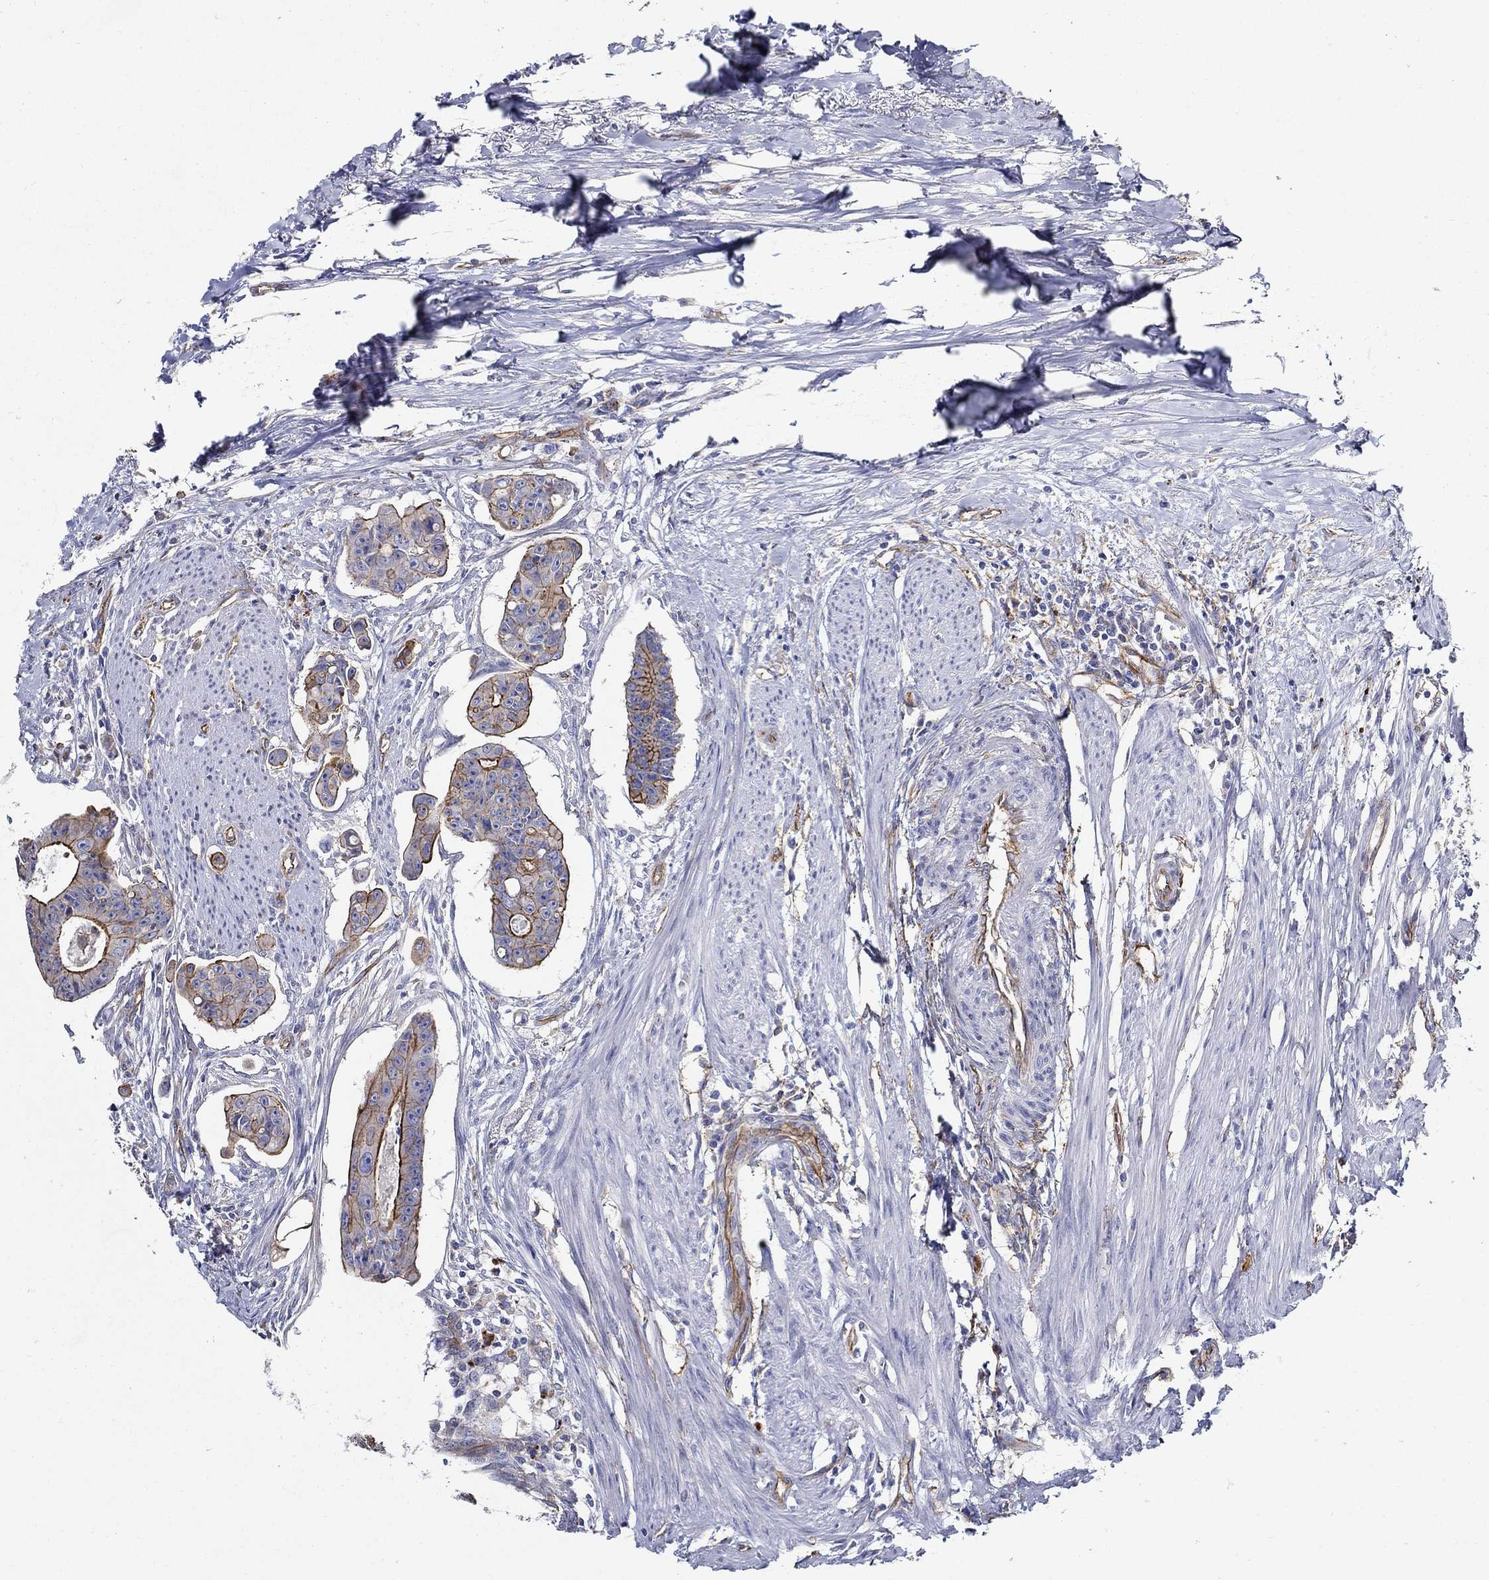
{"staining": {"intensity": "strong", "quantity": "<25%", "location": "cytoplasmic/membranous"}, "tissue": "colorectal cancer", "cell_type": "Tumor cells", "image_type": "cancer", "snomed": [{"axis": "morphology", "description": "Adenocarcinoma, NOS"}, {"axis": "topography", "description": "Colon"}], "caption": "Protein expression analysis of colorectal adenocarcinoma displays strong cytoplasmic/membranous staining in about <25% of tumor cells.", "gene": "APBB3", "patient": {"sex": "male", "age": 70}}